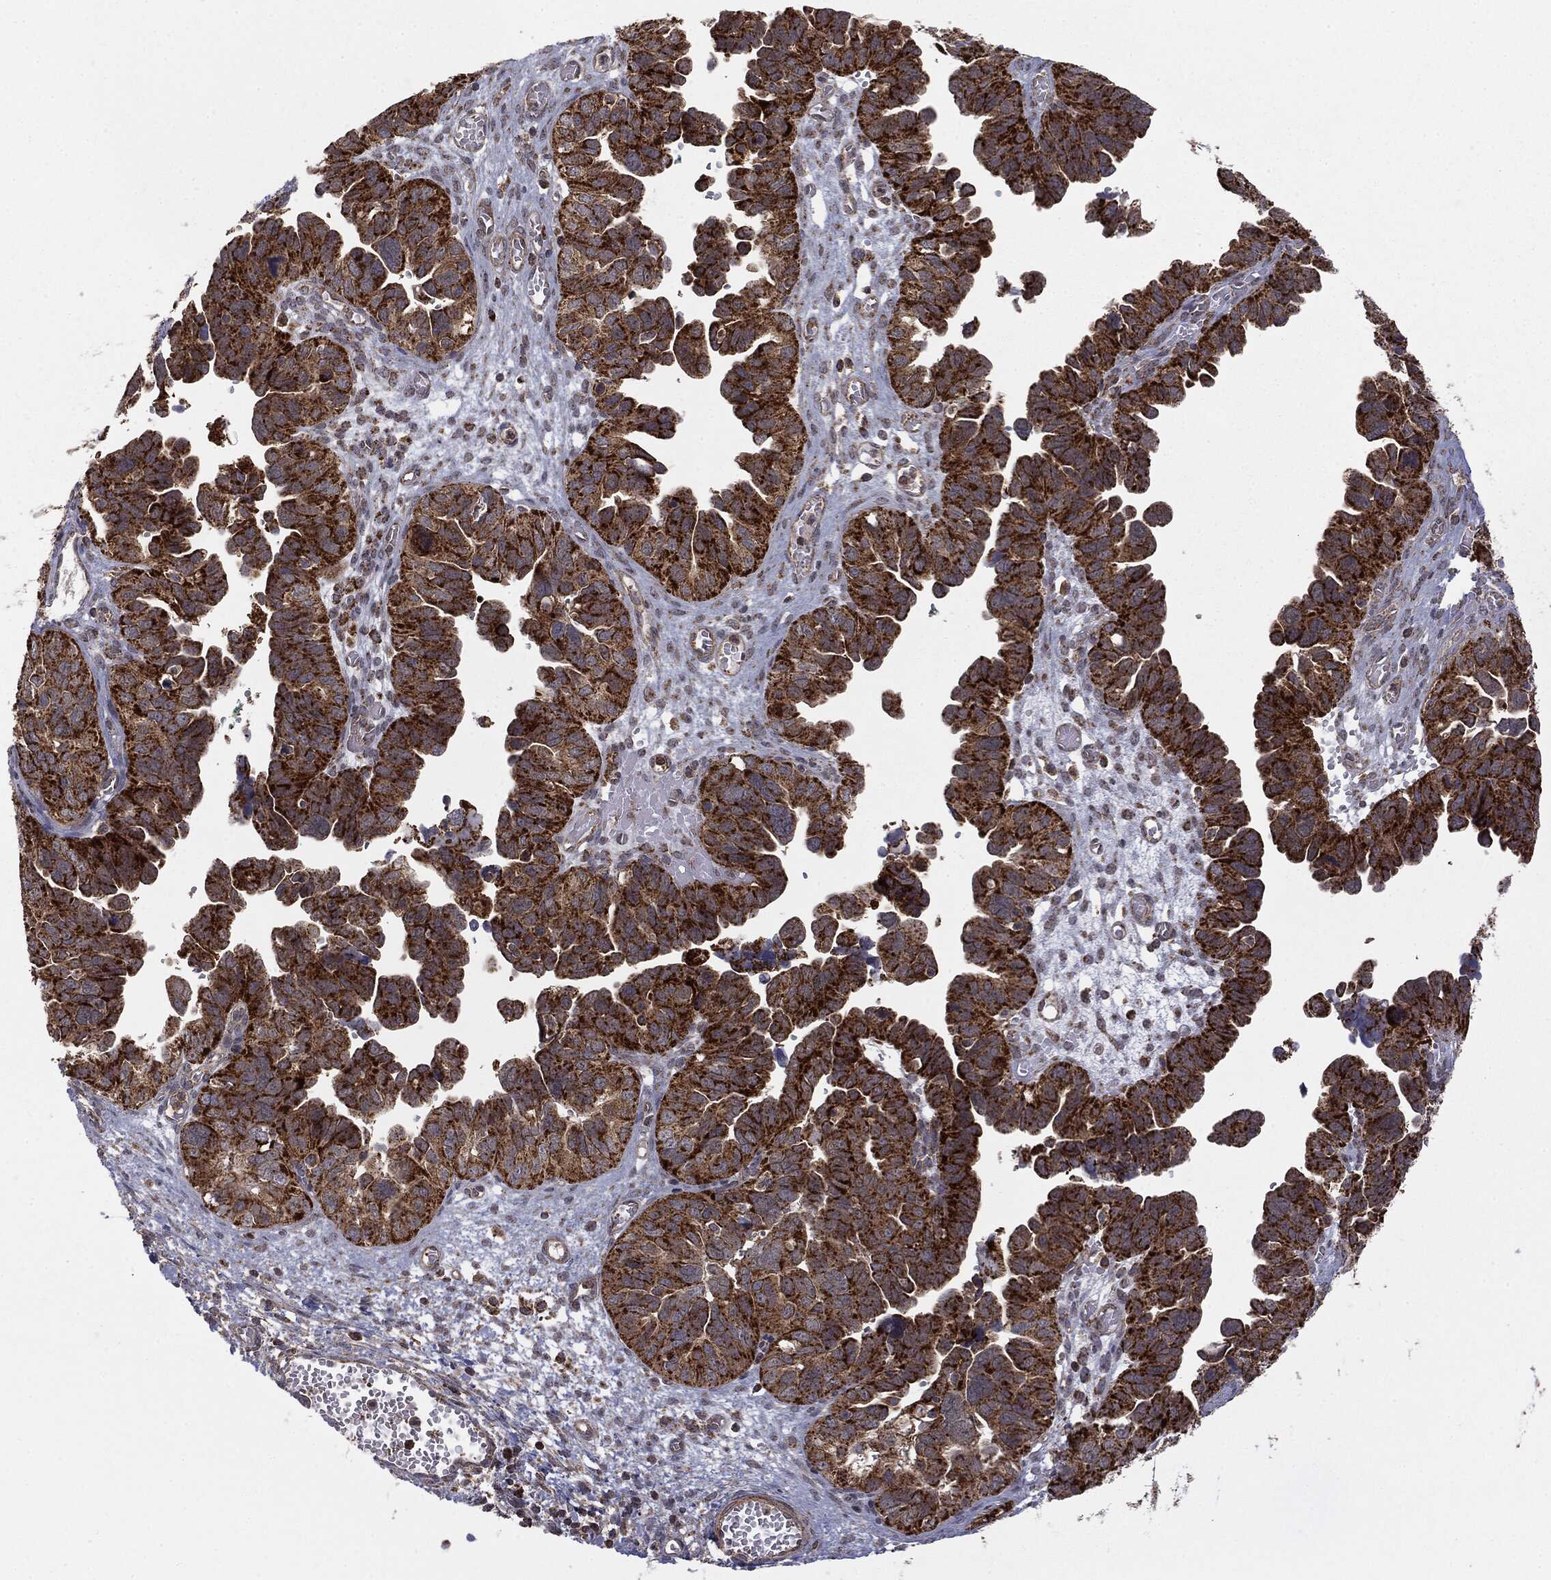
{"staining": {"intensity": "strong", "quantity": ">75%", "location": "cytoplasmic/membranous"}, "tissue": "ovarian cancer", "cell_type": "Tumor cells", "image_type": "cancer", "snomed": [{"axis": "morphology", "description": "Cystadenocarcinoma, serous, NOS"}, {"axis": "topography", "description": "Ovary"}], "caption": "Immunohistochemical staining of ovarian cancer (serous cystadenocarcinoma) shows high levels of strong cytoplasmic/membranous staining in about >75% of tumor cells.", "gene": "MTOR", "patient": {"sex": "female", "age": 64}}